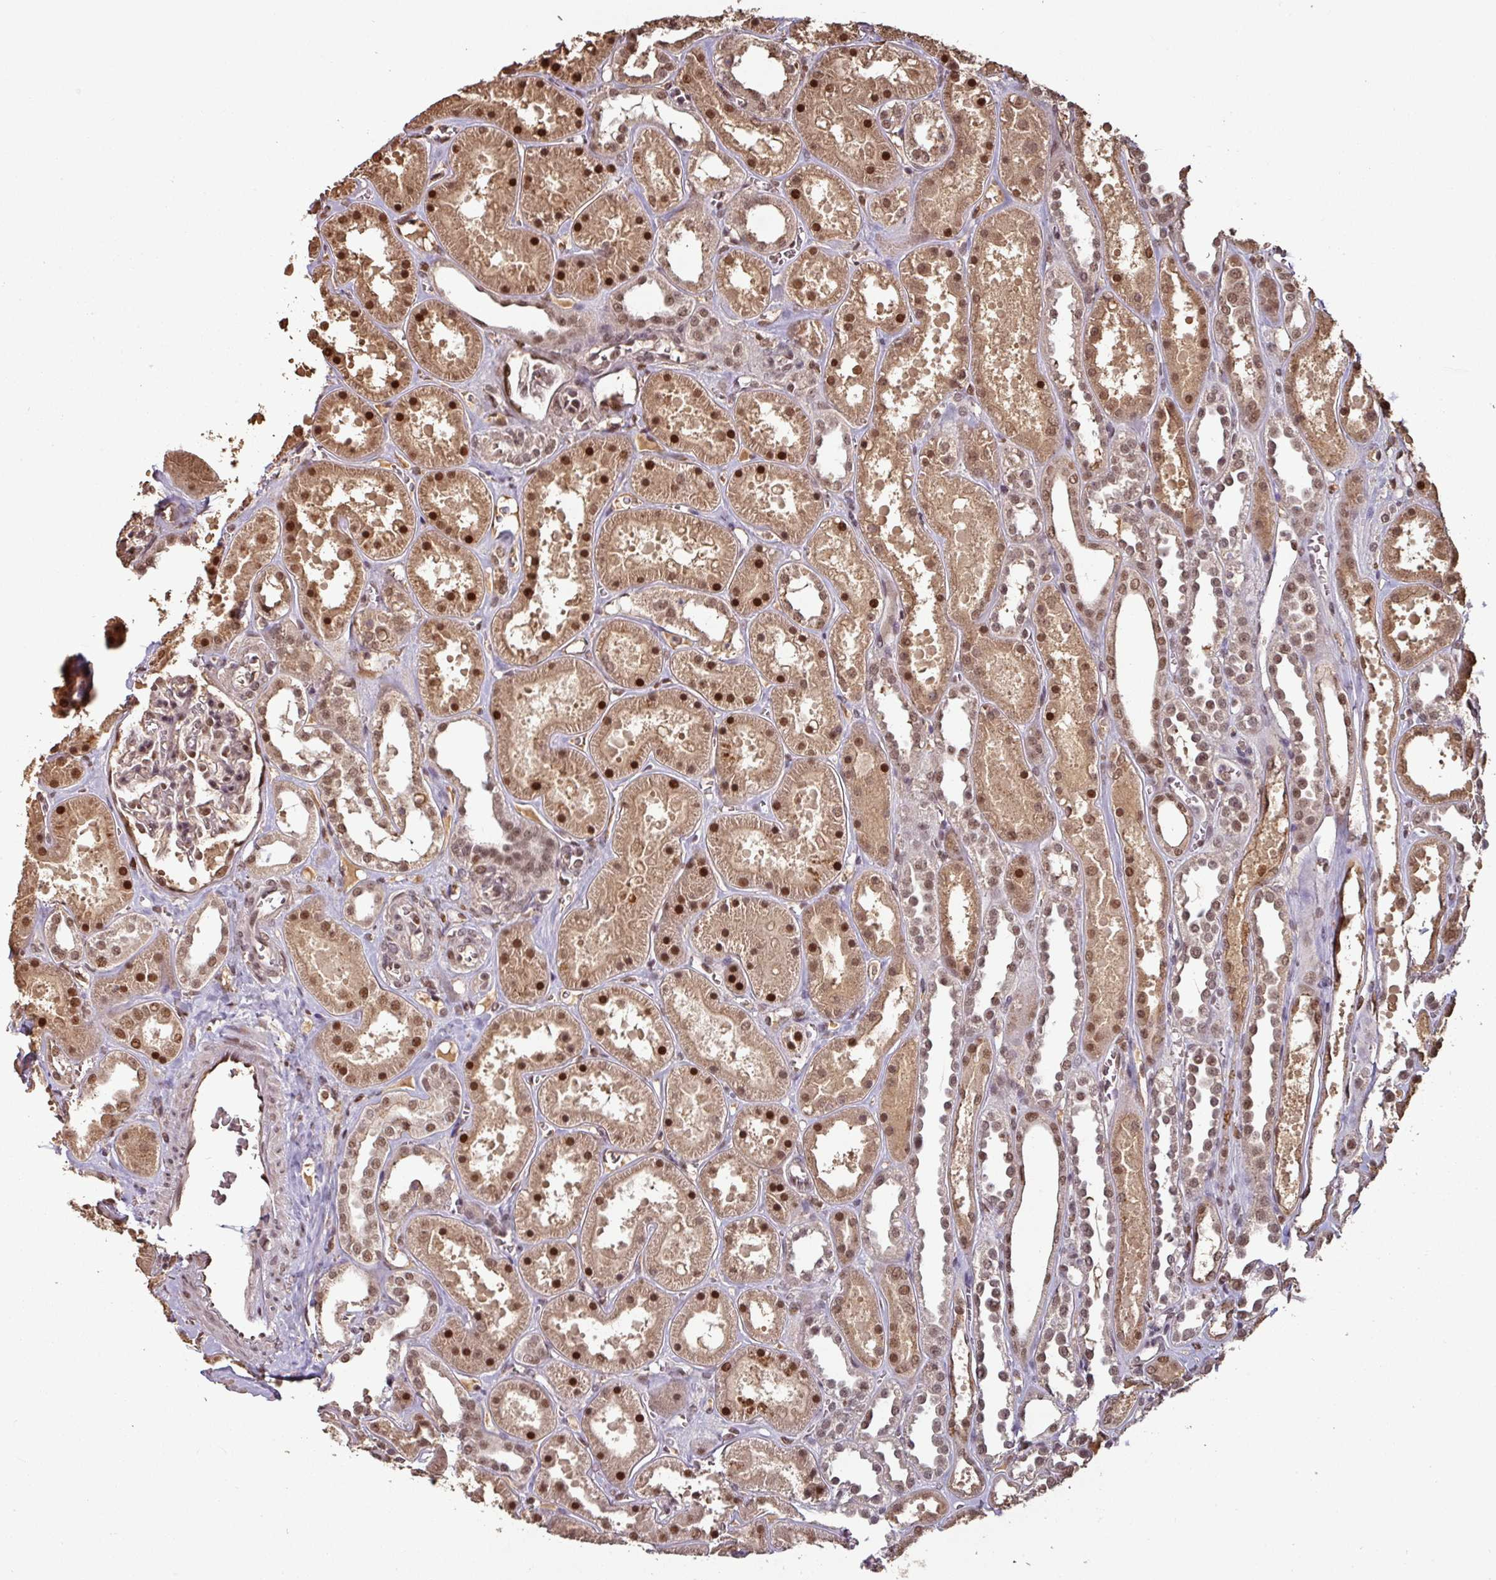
{"staining": {"intensity": "moderate", "quantity": ">75%", "location": "nuclear"}, "tissue": "kidney", "cell_type": "Cells in glomeruli", "image_type": "normal", "snomed": [{"axis": "morphology", "description": "Normal tissue, NOS"}, {"axis": "topography", "description": "Kidney"}], "caption": "A brown stain highlights moderate nuclear positivity of a protein in cells in glomeruli of benign kidney. (DAB (3,3'-diaminobenzidine) = brown stain, brightfield microscopy at high magnification).", "gene": "POLD1", "patient": {"sex": "female", "age": 41}}